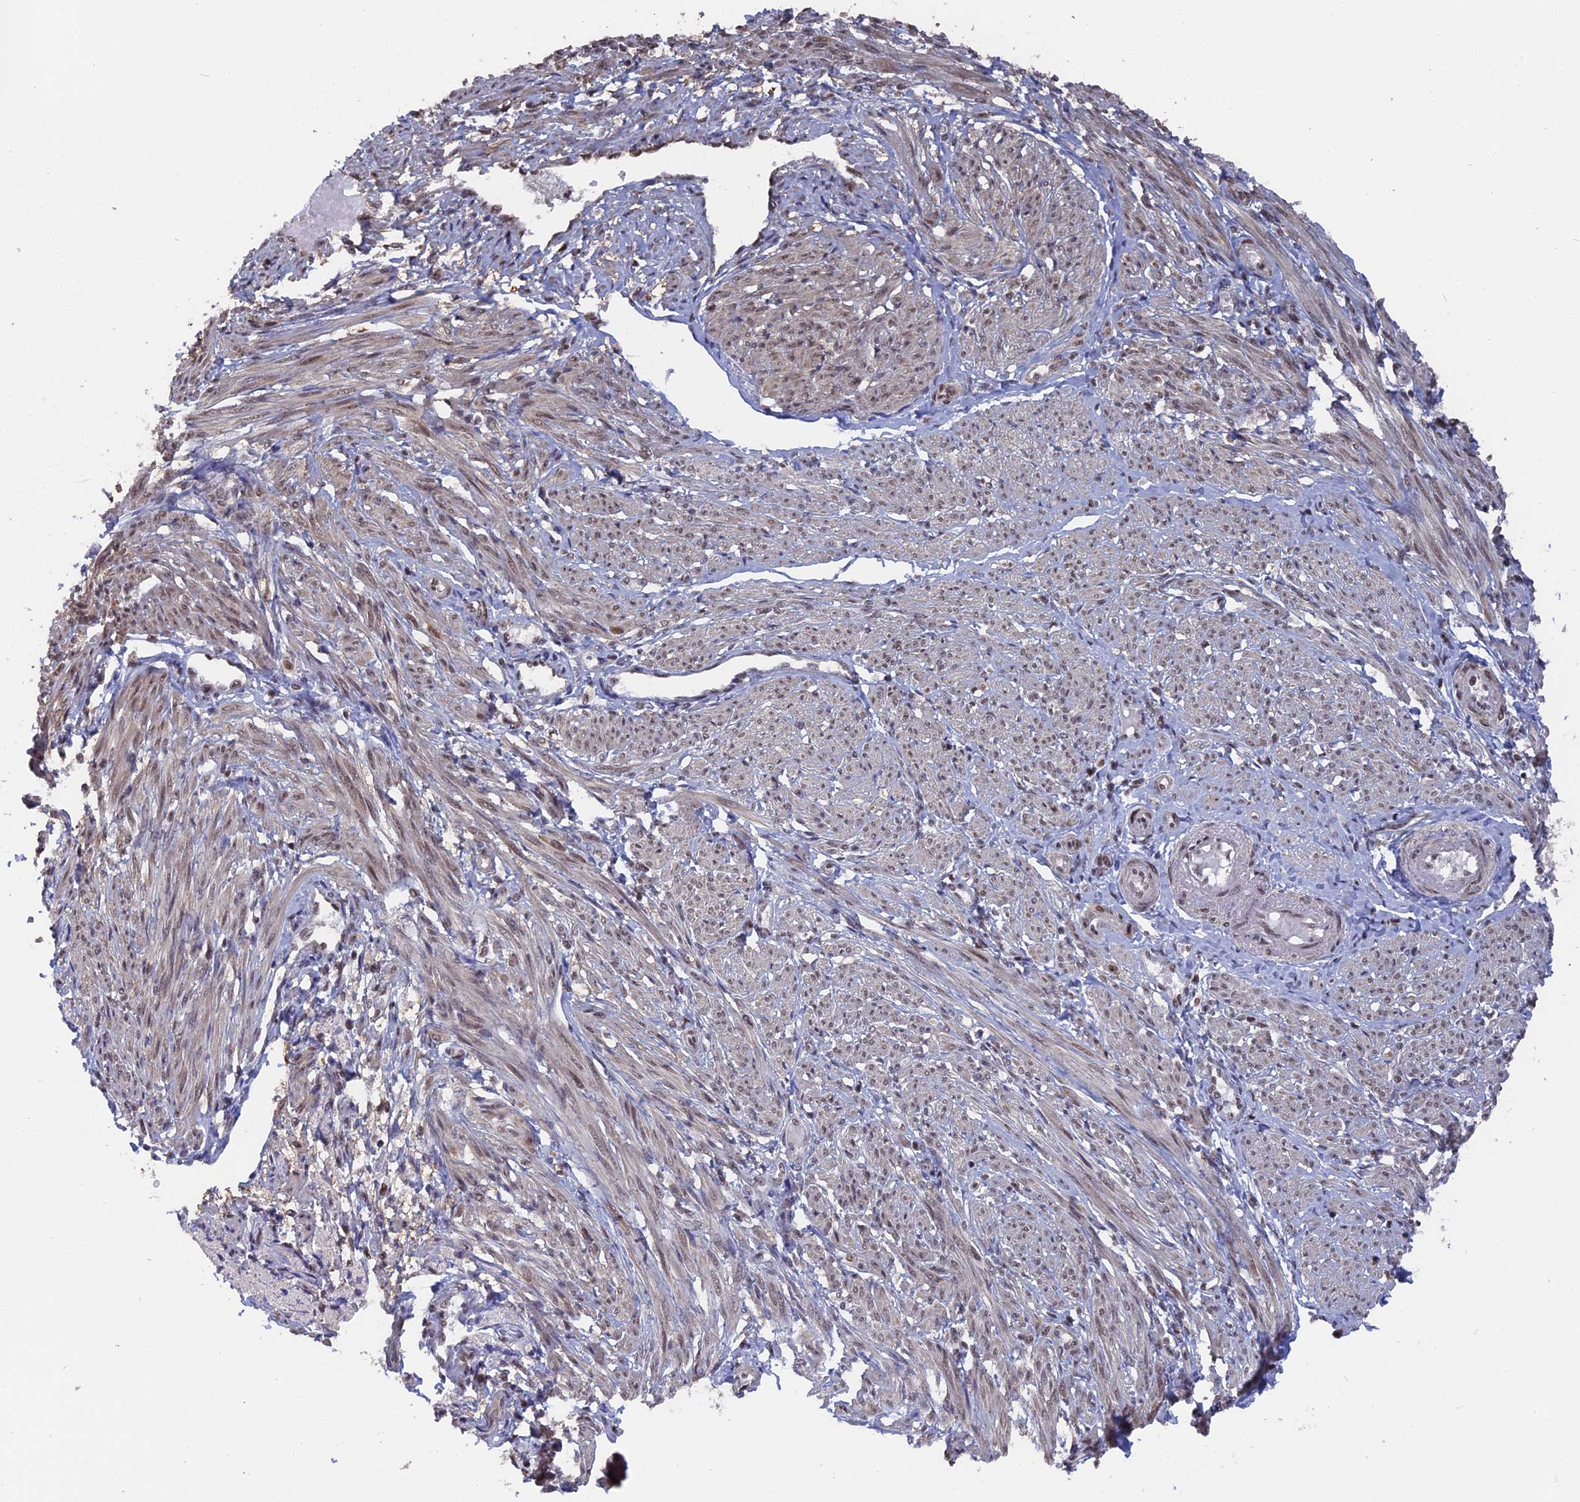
{"staining": {"intensity": "moderate", "quantity": "25%-75%", "location": "cytoplasmic/membranous,nuclear"}, "tissue": "smooth muscle", "cell_type": "Smooth muscle cells", "image_type": "normal", "snomed": [{"axis": "morphology", "description": "Normal tissue, NOS"}, {"axis": "topography", "description": "Smooth muscle"}], "caption": "The histopathology image shows immunohistochemical staining of normal smooth muscle. There is moderate cytoplasmic/membranous,nuclear staining is appreciated in approximately 25%-75% of smooth muscle cells.", "gene": "SF3A2", "patient": {"sex": "female", "age": 39}}